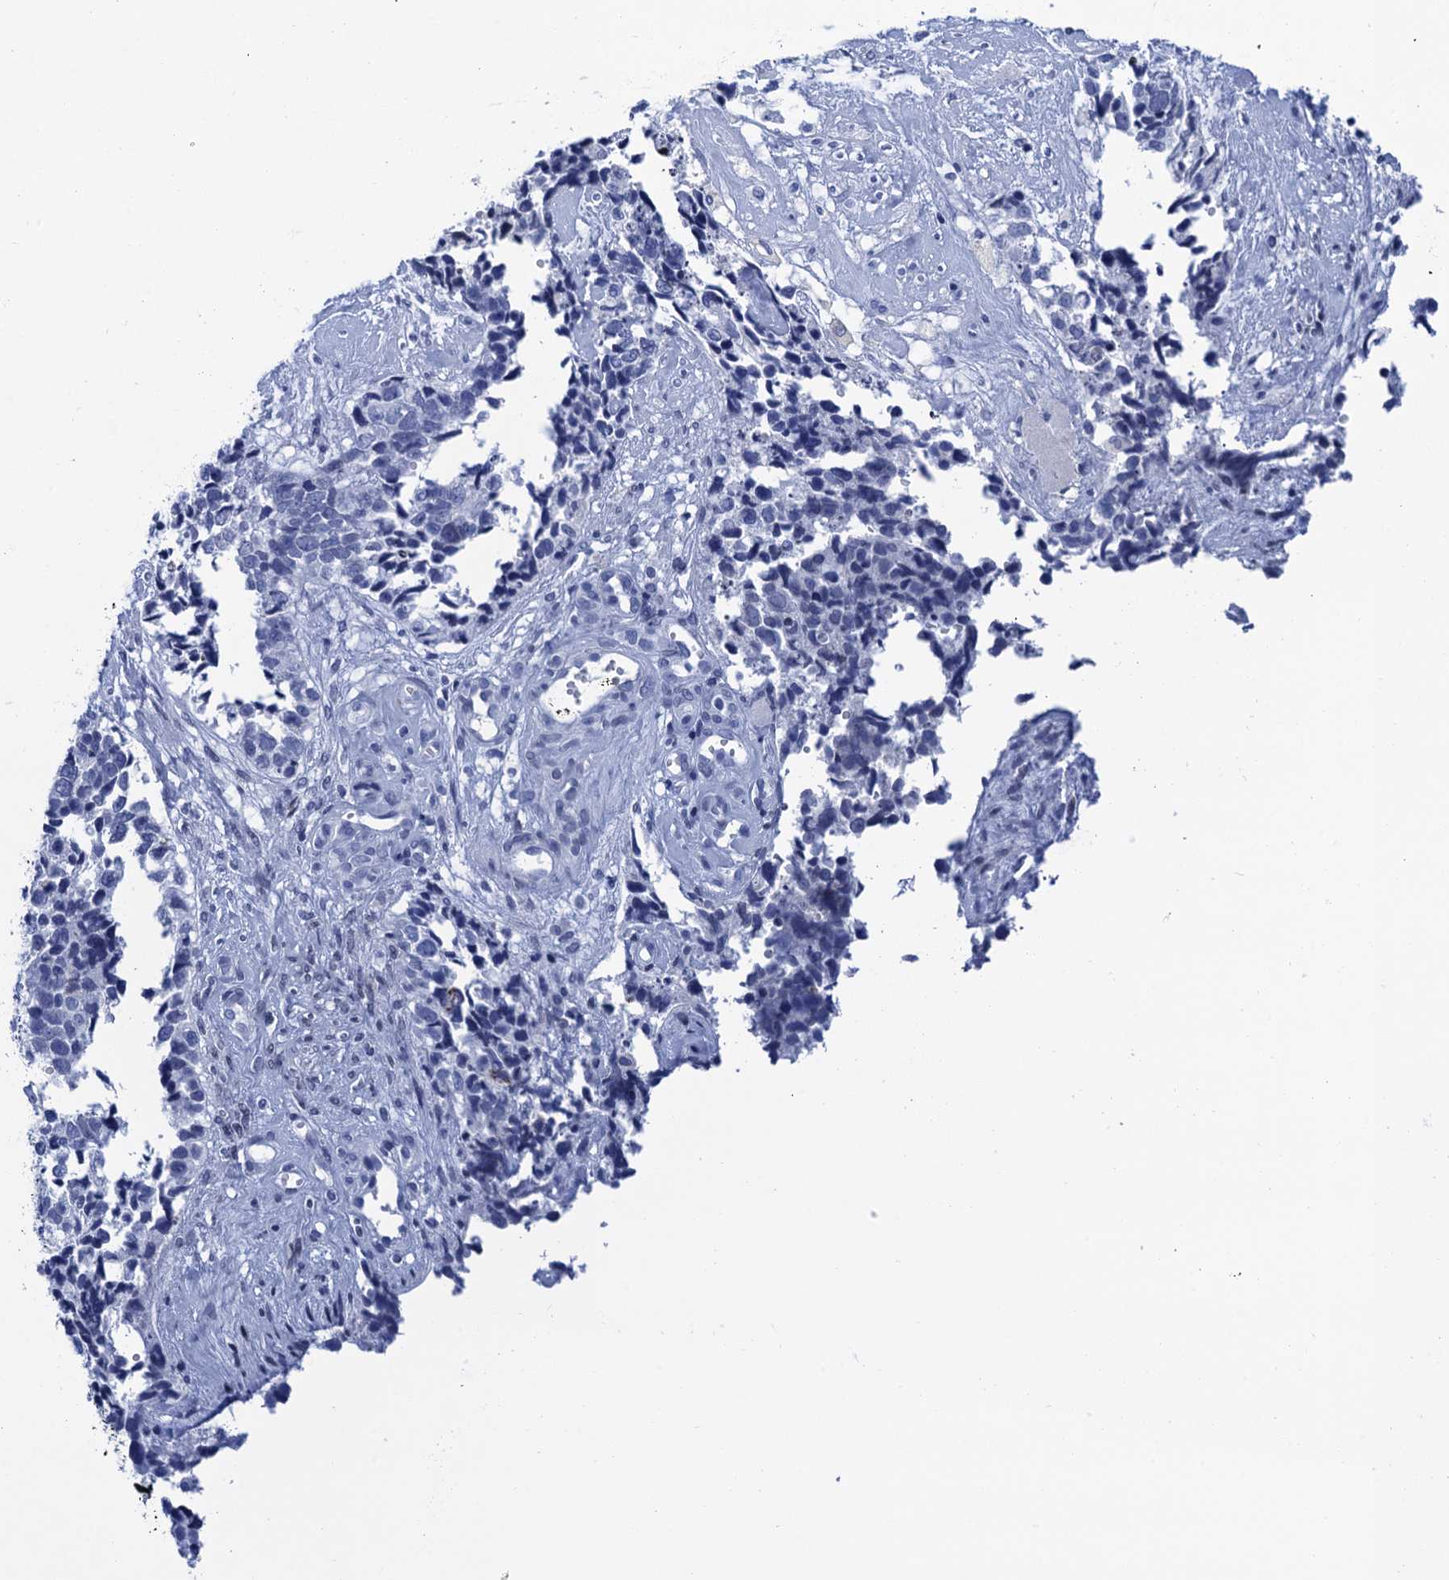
{"staining": {"intensity": "negative", "quantity": "none", "location": "none"}, "tissue": "cervical cancer", "cell_type": "Tumor cells", "image_type": "cancer", "snomed": [{"axis": "morphology", "description": "Squamous cell carcinoma, NOS"}, {"axis": "topography", "description": "Cervix"}], "caption": "This is a photomicrograph of immunohistochemistry (IHC) staining of cervical squamous cell carcinoma, which shows no expression in tumor cells.", "gene": "METTL25", "patient": {"sex": "female", "age": 63}}